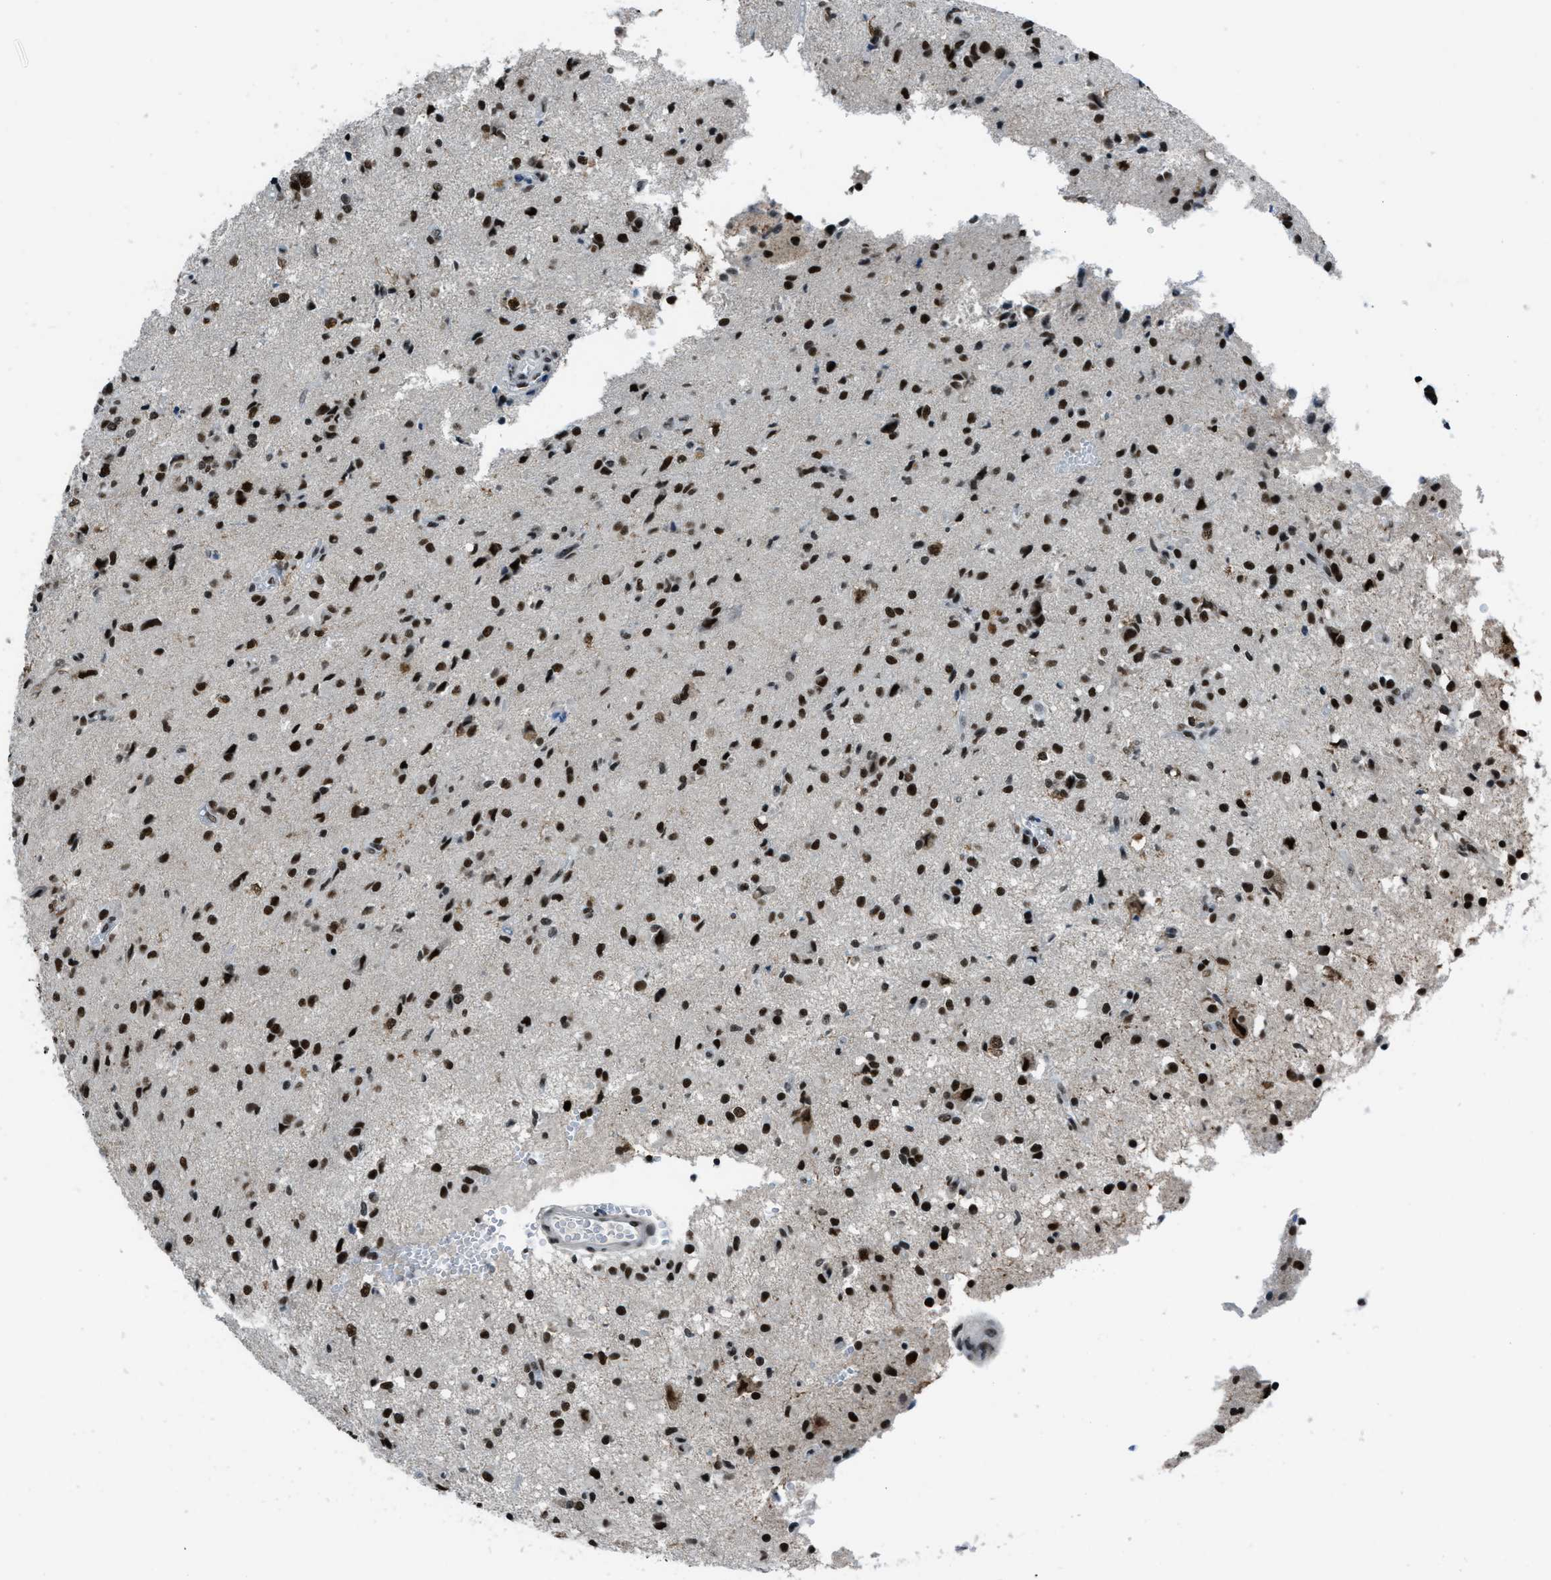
{"staining": {"intensity": "strong", "quantity": ">75%", "location": "nuclear"}, "tissue": "glioma", "cell_type": "Tumor cells", "image_type": "cancer", "snomed": [{"axis": "morphology", "description": "Glioma, malignant, High grade"}, {"axis": "topography", "description": "Brain"}], "caption": "Human malignant glioma (high-grade) stained with a brown dye displays strong nuclear positive positivity in about >75% of tumor cells.", "gene": "GATAD2B", "patient": {"sex": "female", "age": 59}}